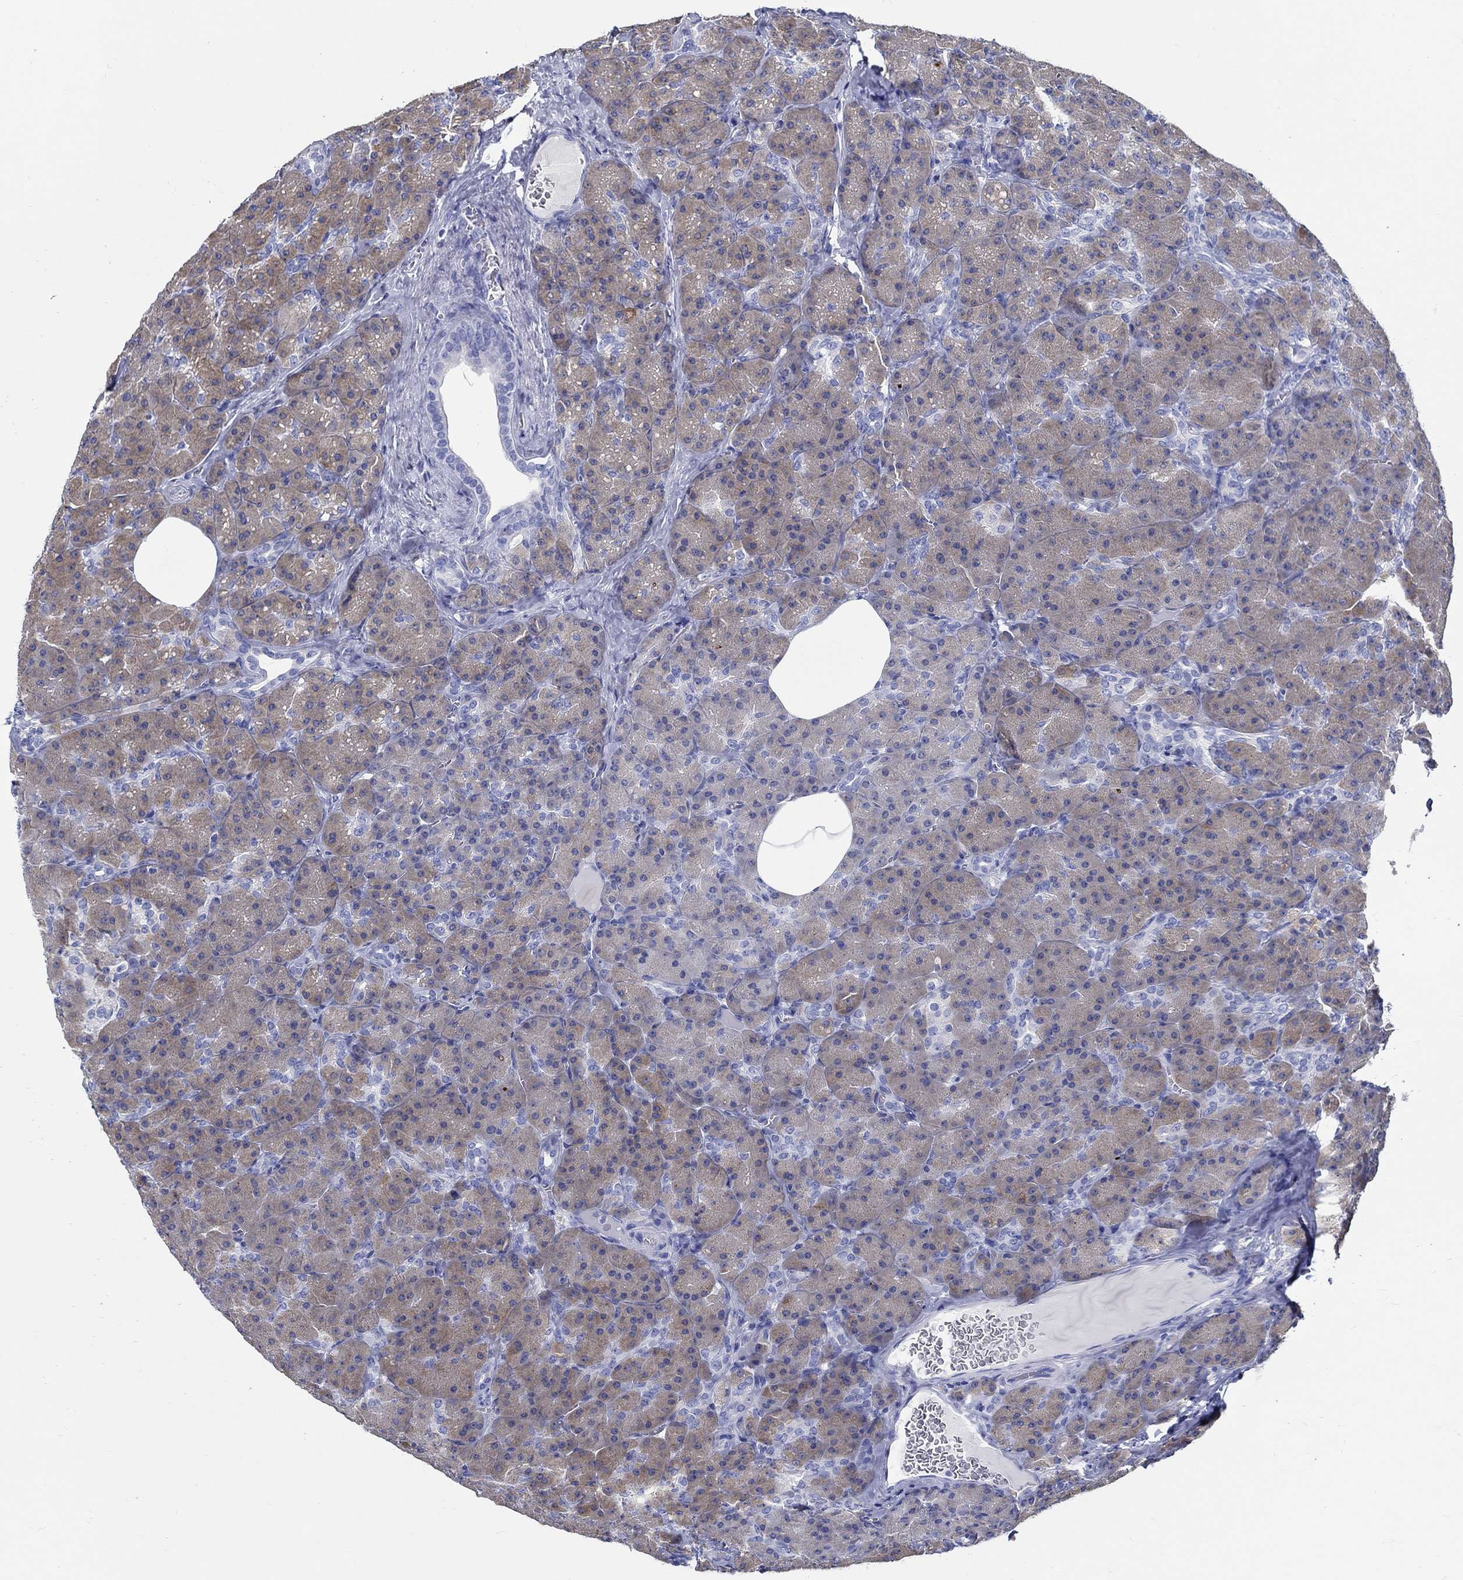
{"staining": {"intensity": "weak", "quantity": "25%-75%", "location": "cytoplasmic/membranous"}, "tissue": "pancreas", "cell_type": "Exocrine glandular cells", "image_type": "normal", "snomed": [{"axis": "morphology", "description": "Normal tissue, NOS"}, {"axis": "topography", "description": "Pancreas"}], "caption": "Weak cytoplasmic/membranous protein expression is appreciated in about 25%-75% of exocrine glandular cells in pancreas. (DAB IHC, brown staining for protein, blue staining for nuclei).", "gene": "FBXO2", "patient": {"sex": "male", "age": 57}}